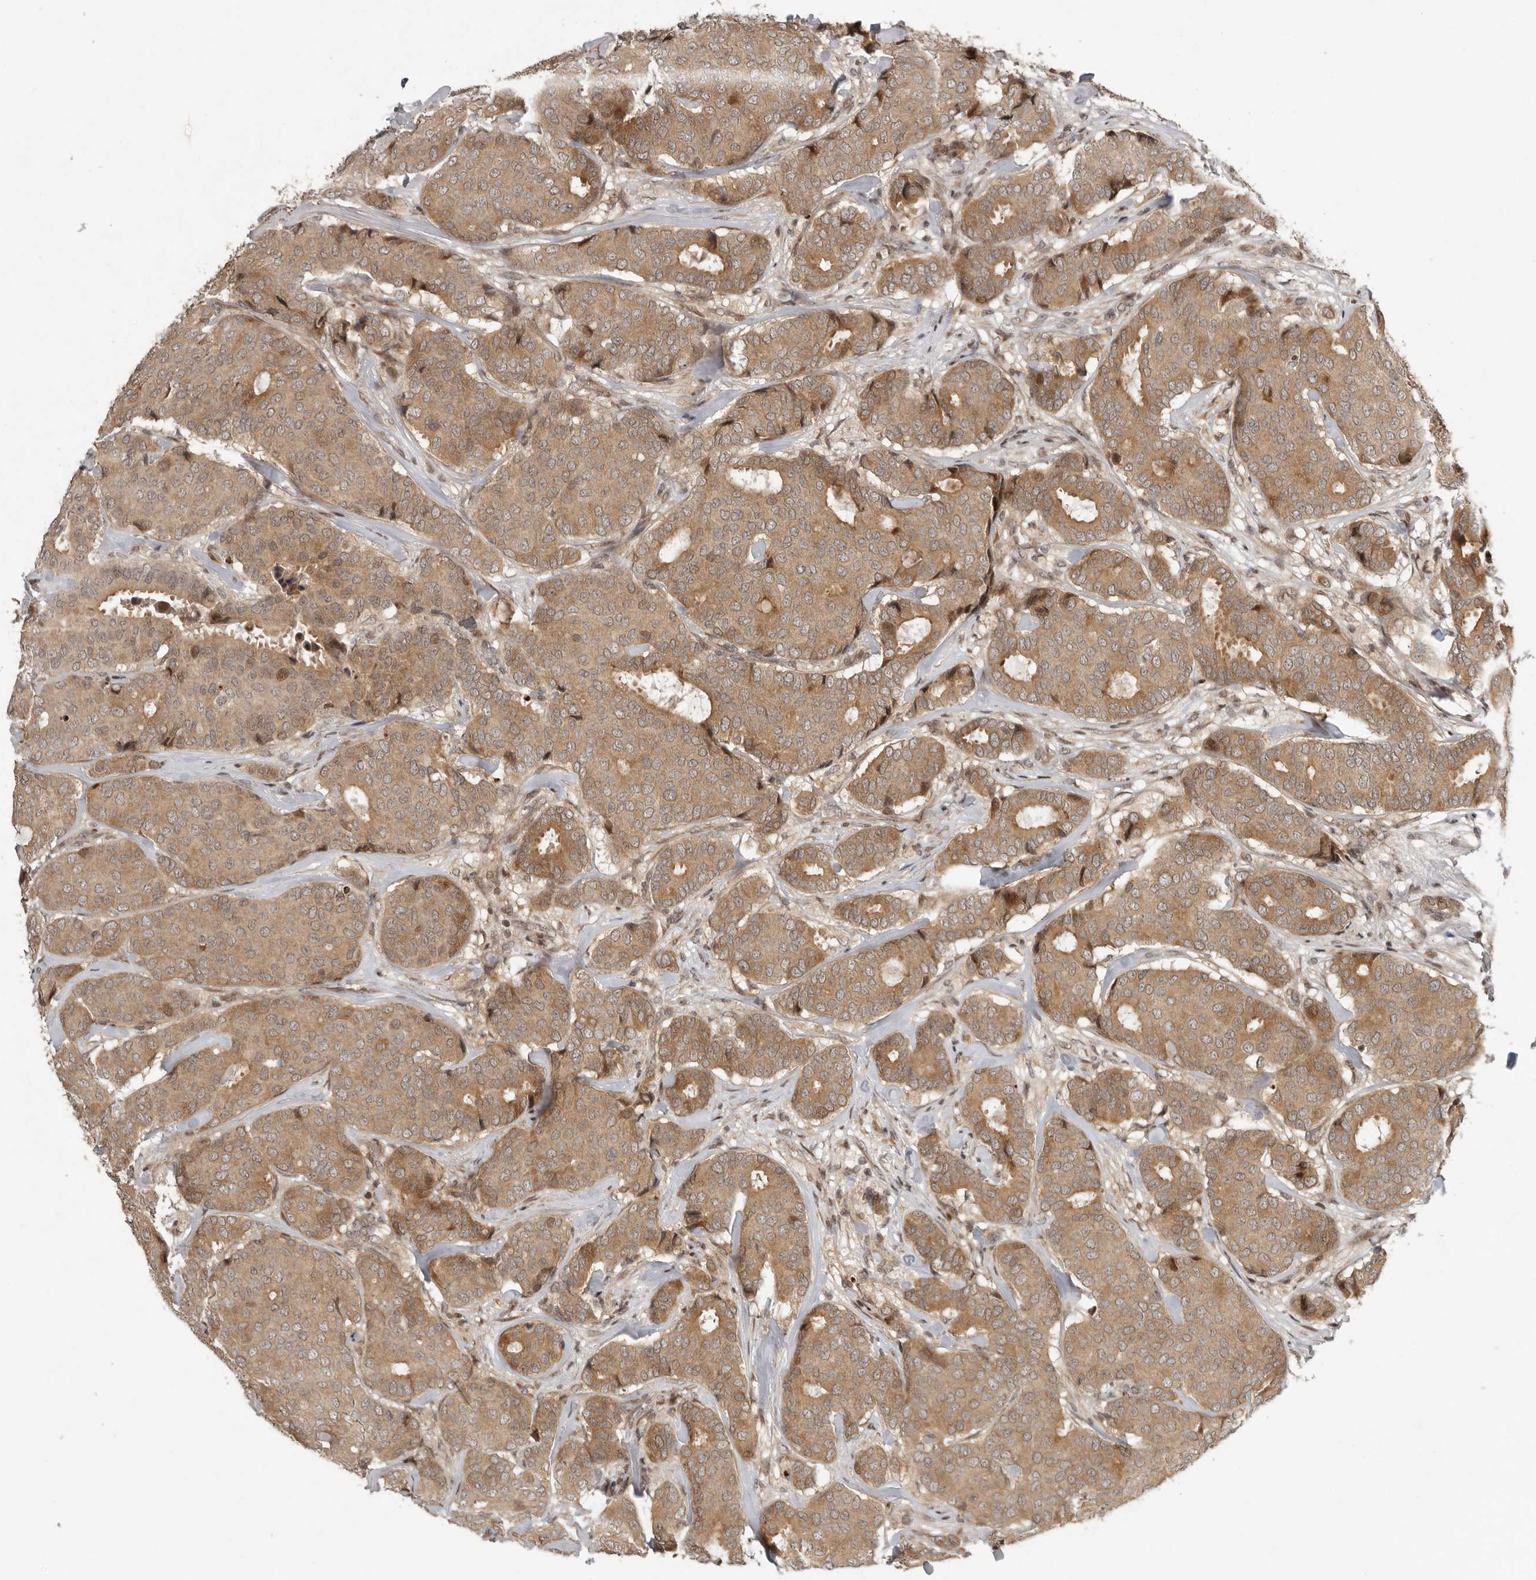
{"staining": {"intensity": "moderate", "quantity": ">75%", "location": "cytoplasmic/membranous"}, "tissue": "breast cancer", "cell_type": "Tumor cells", "image_type": "cancer", "snomed": [{"axis": "morphology", "description": "Duct carcinoma"}, {"axis": "topography", "description": "Breast"}], "caption": "Moderate cytoplasmic/membranous protein expression is identified in about >75% of tumor cells in breast invasive ductal carcinoma.", "gene": "RABIF", "patient": {"sex": "female", "age": 75}}